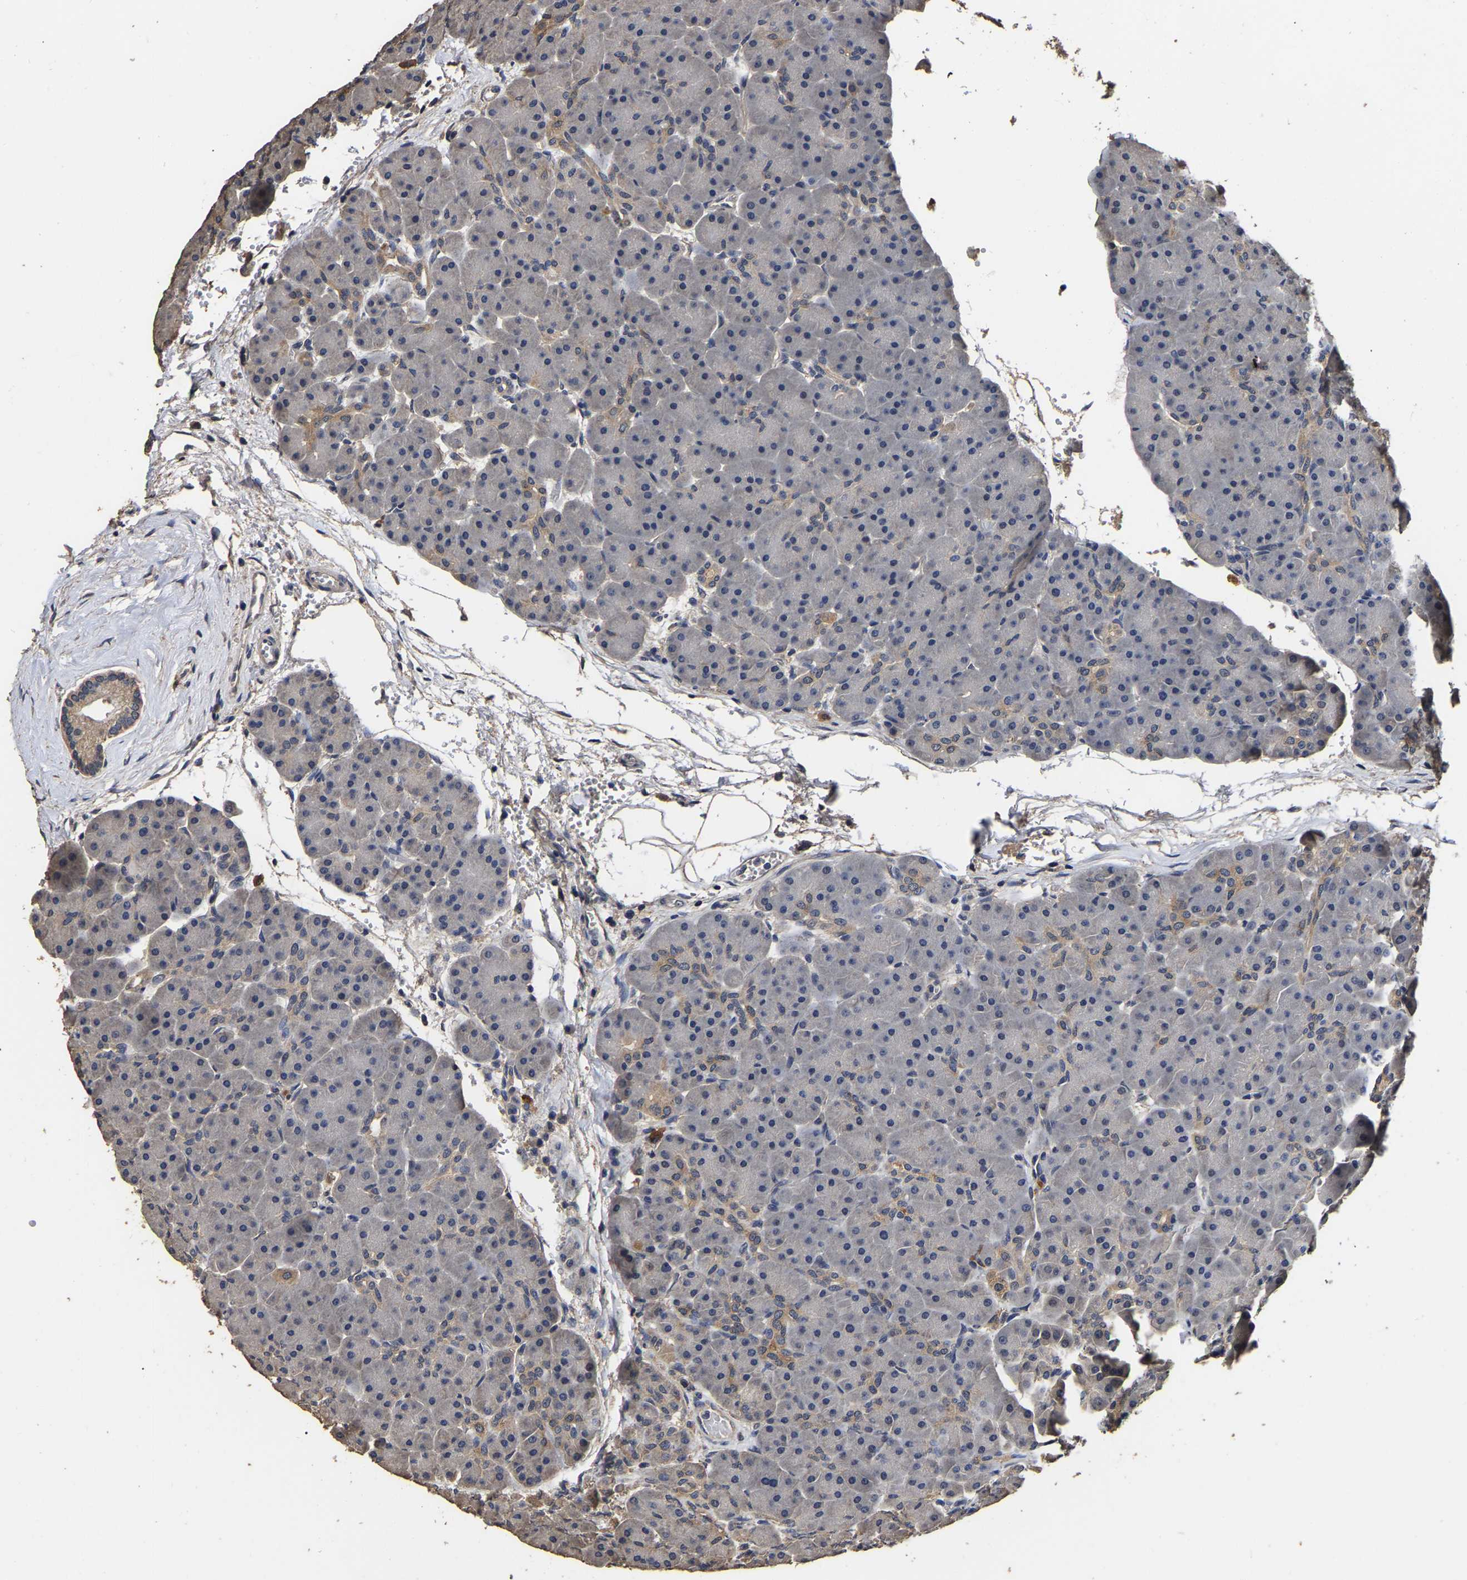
{"staining": {"intensity": "moderate", "quantity": "<25%", "location": "cytoplasmic/membranous"}, "tissue": "pancreas", "cell_type": "Exocrine glandular cells", "image_type": "normal", "snomed": [{"axis": "morphology", "description": "Normal tissue, NOS"}, {"axis": "topography", "description": "Pancreas"}], "caption": "Immunohistochemical staining of unremarkable pancreas exhibits <25% levels of moderate cytoplasmic/membranous protein positivity in approximately <25% of exocrine glandular cells. Nuclei are stained in blue.", "gene": "STK32C", "patient": {"sex": "male", "age": 66}}